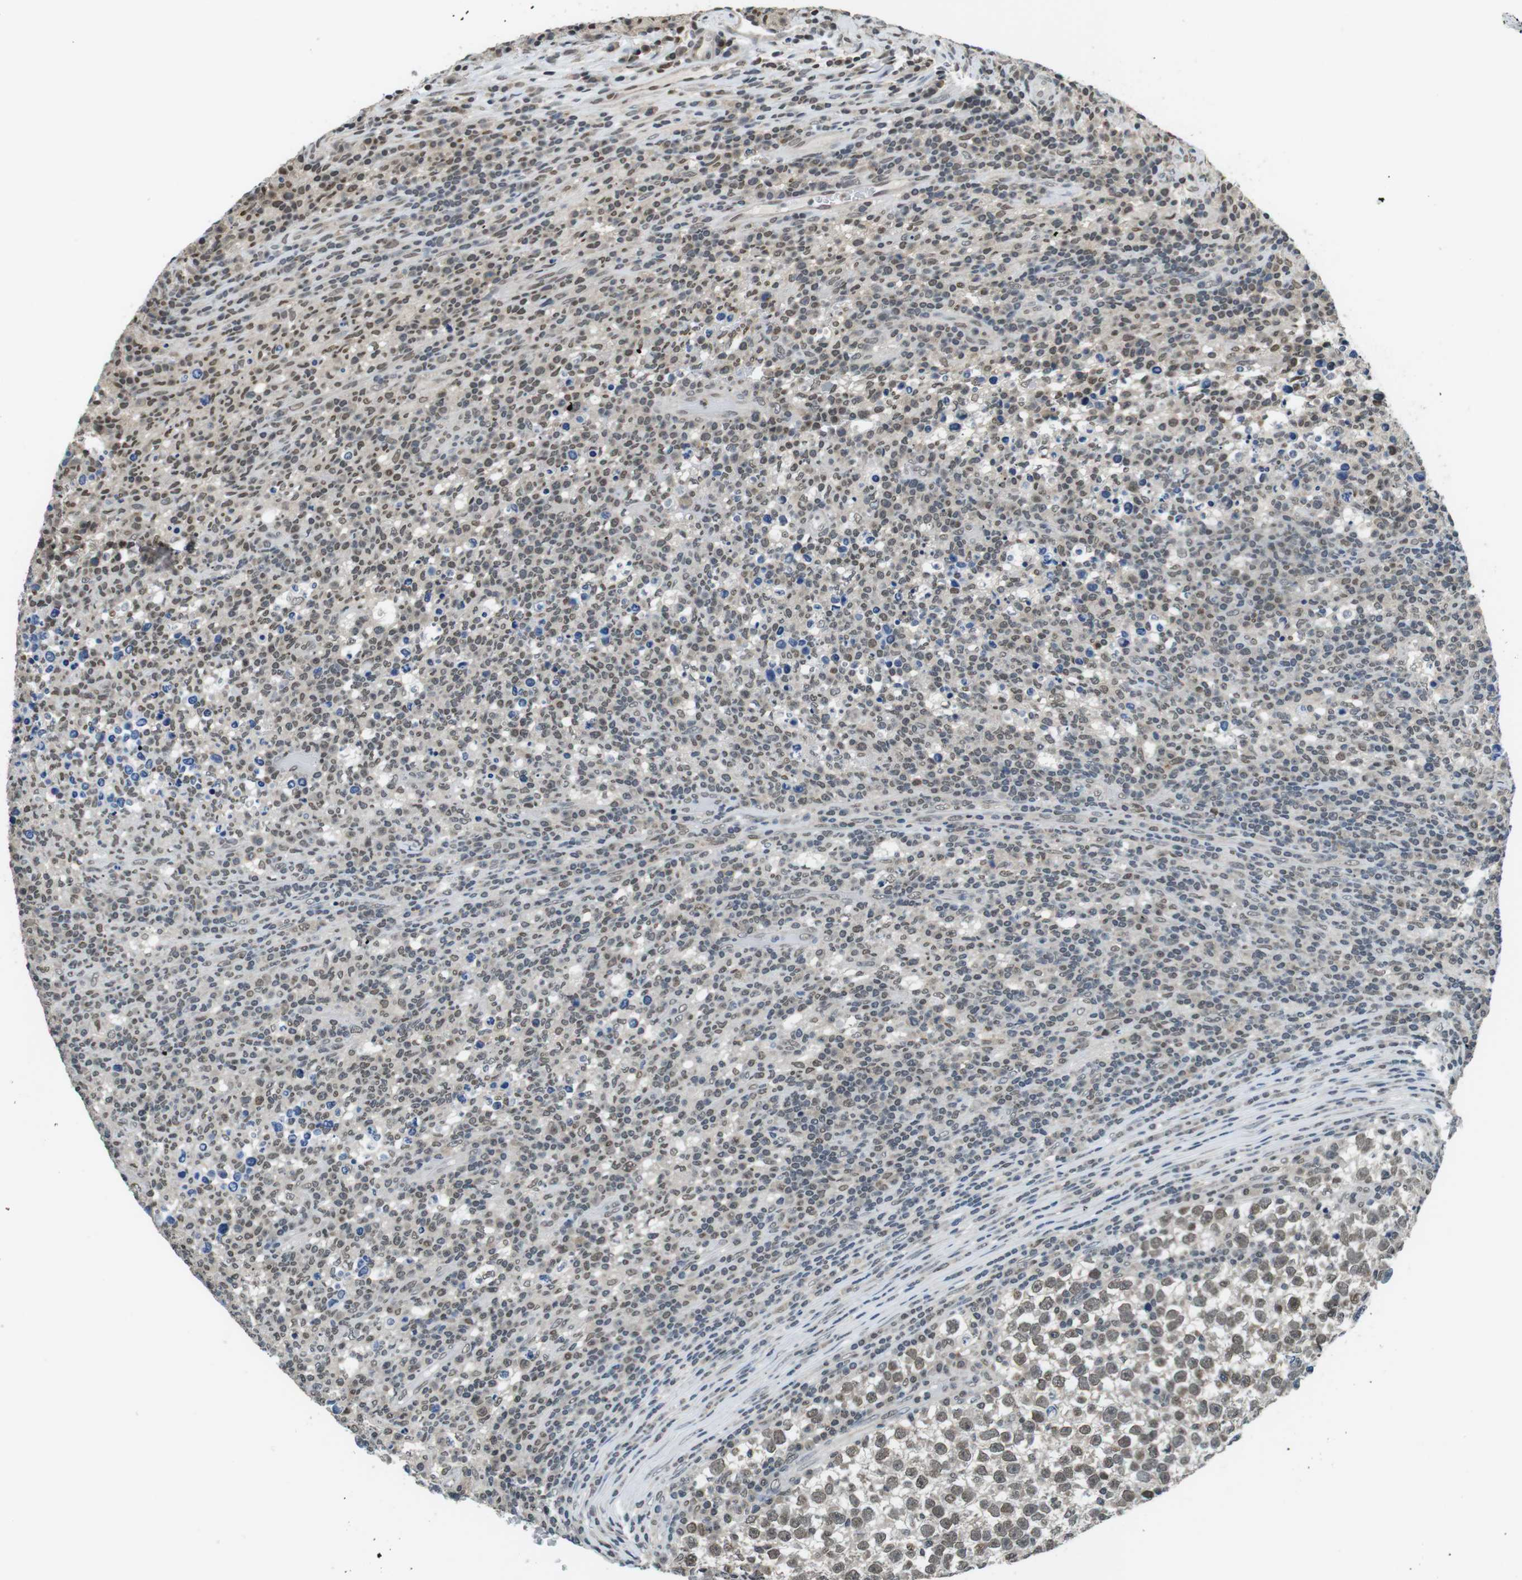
{"staining": {"intensity": "weak", "quantity": ">75%", "location": "nuclear"}, "tissue": "testis cancer", "cell_type": "Tumor cells", "image_type": "cancer", "snomed": [{"axis": "morphology", "description": "Normal tissue, NOS"}, {"axis": "morphology", "description": "Seminoma, NOS"}, {"axis": "topography", "description": "Testis"}], "caption": "A low amount of weak nuclear expression is identified in approximately >75% of tumor cells in testis seminoma tissue.", "gene": "NEK4", "patient": {"sex": "male", "age": 43}}